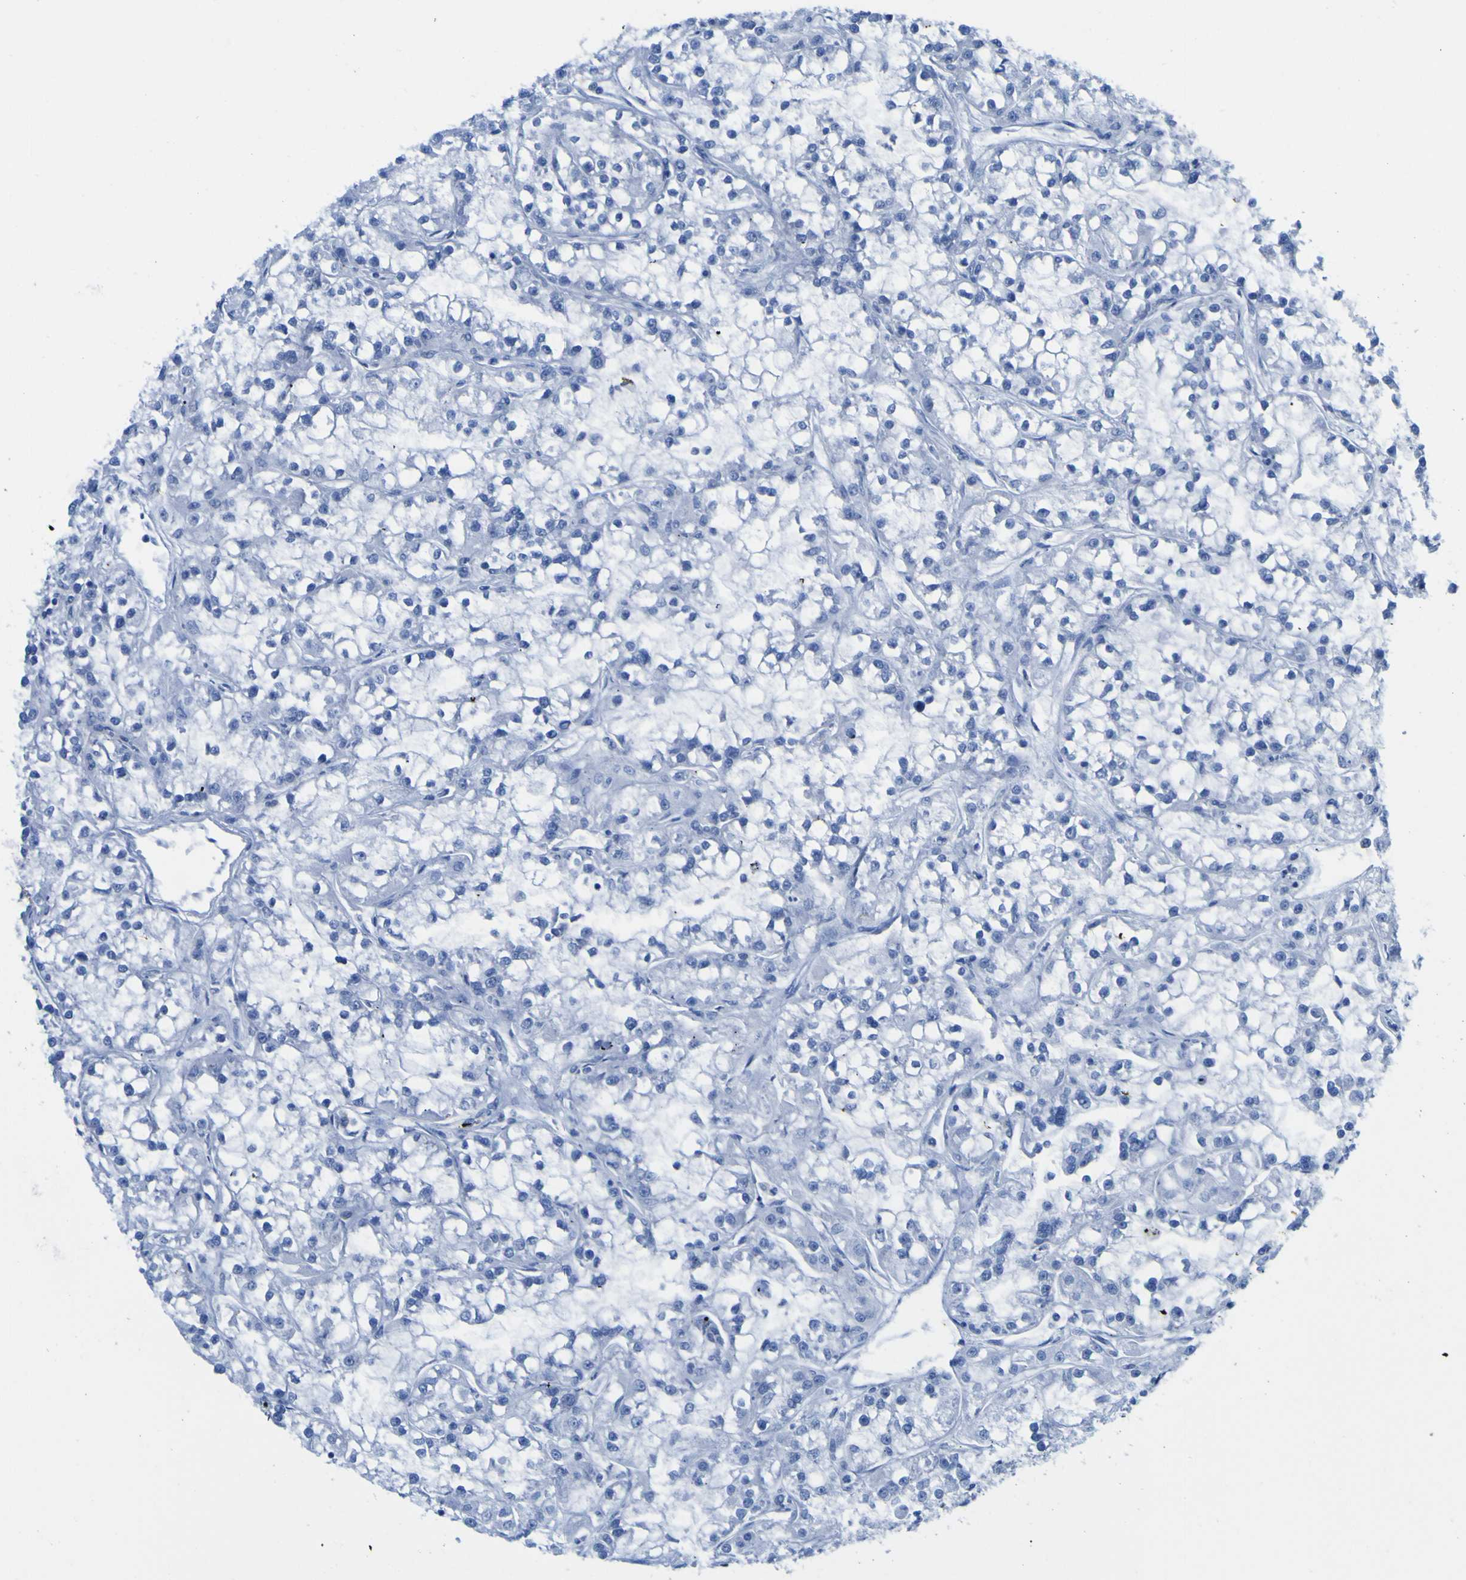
{"staining": {"intensity": "negative", "quantity": "none", "location": "none"}, "tissue": "renal cancer", "cell_type": "Tumor cells", "image_type": "cancer", "snomed": [{"axis": "morphology", "description": "Adenocarcinoma, NOS"}, {"axis": "topography", "description": "Kidney"}], "caption": "IHC histopathology image of renal cancer (adenocarcinoma) stained for a protein (brown), which reveals no expression in tumor cells.", "gene": "DACH1", "patient": {"sex": "female", "age": 52}}